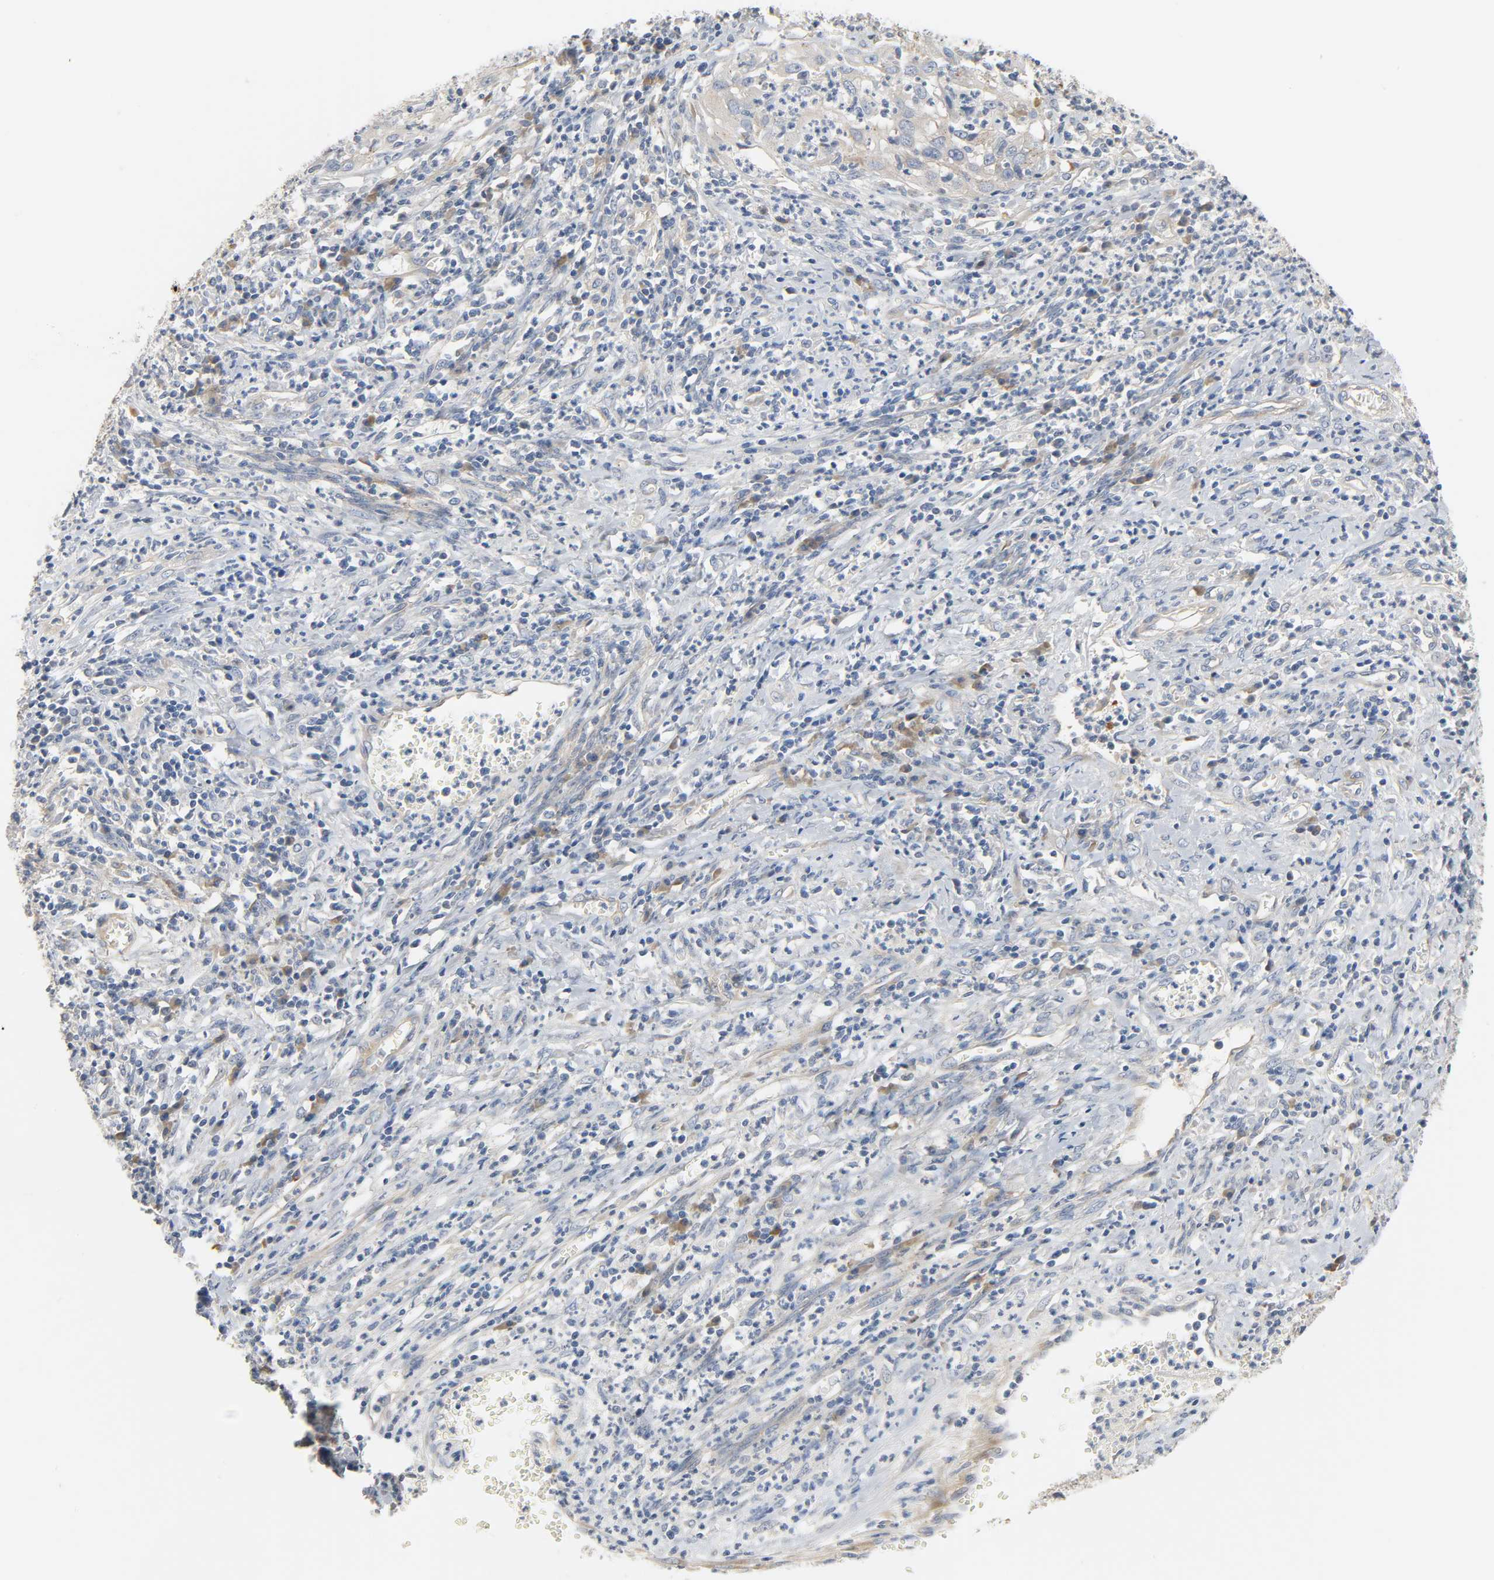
{"staining": {"intensity": "moderate", "quantity": "25%-75%", "location": "cytoplasmic/membranous"}, "tissue": "cervical cancer", "cell_type": "Tumor cells", "image_type": "cancer", "snomed": [{"axis": "morphology", "description": "Squamous cell carcinoma, NOS"}, {"axis": "topography", "description": "Cervix"}], "caption": "Tumor cells demonstrate medium levels of moderate cytoplasmic/membranous staining in approximately 25%-75% of cells in cervical cancer.", "gene": "ARPC1A", "patient": {"sex": "female", "age": 32}}